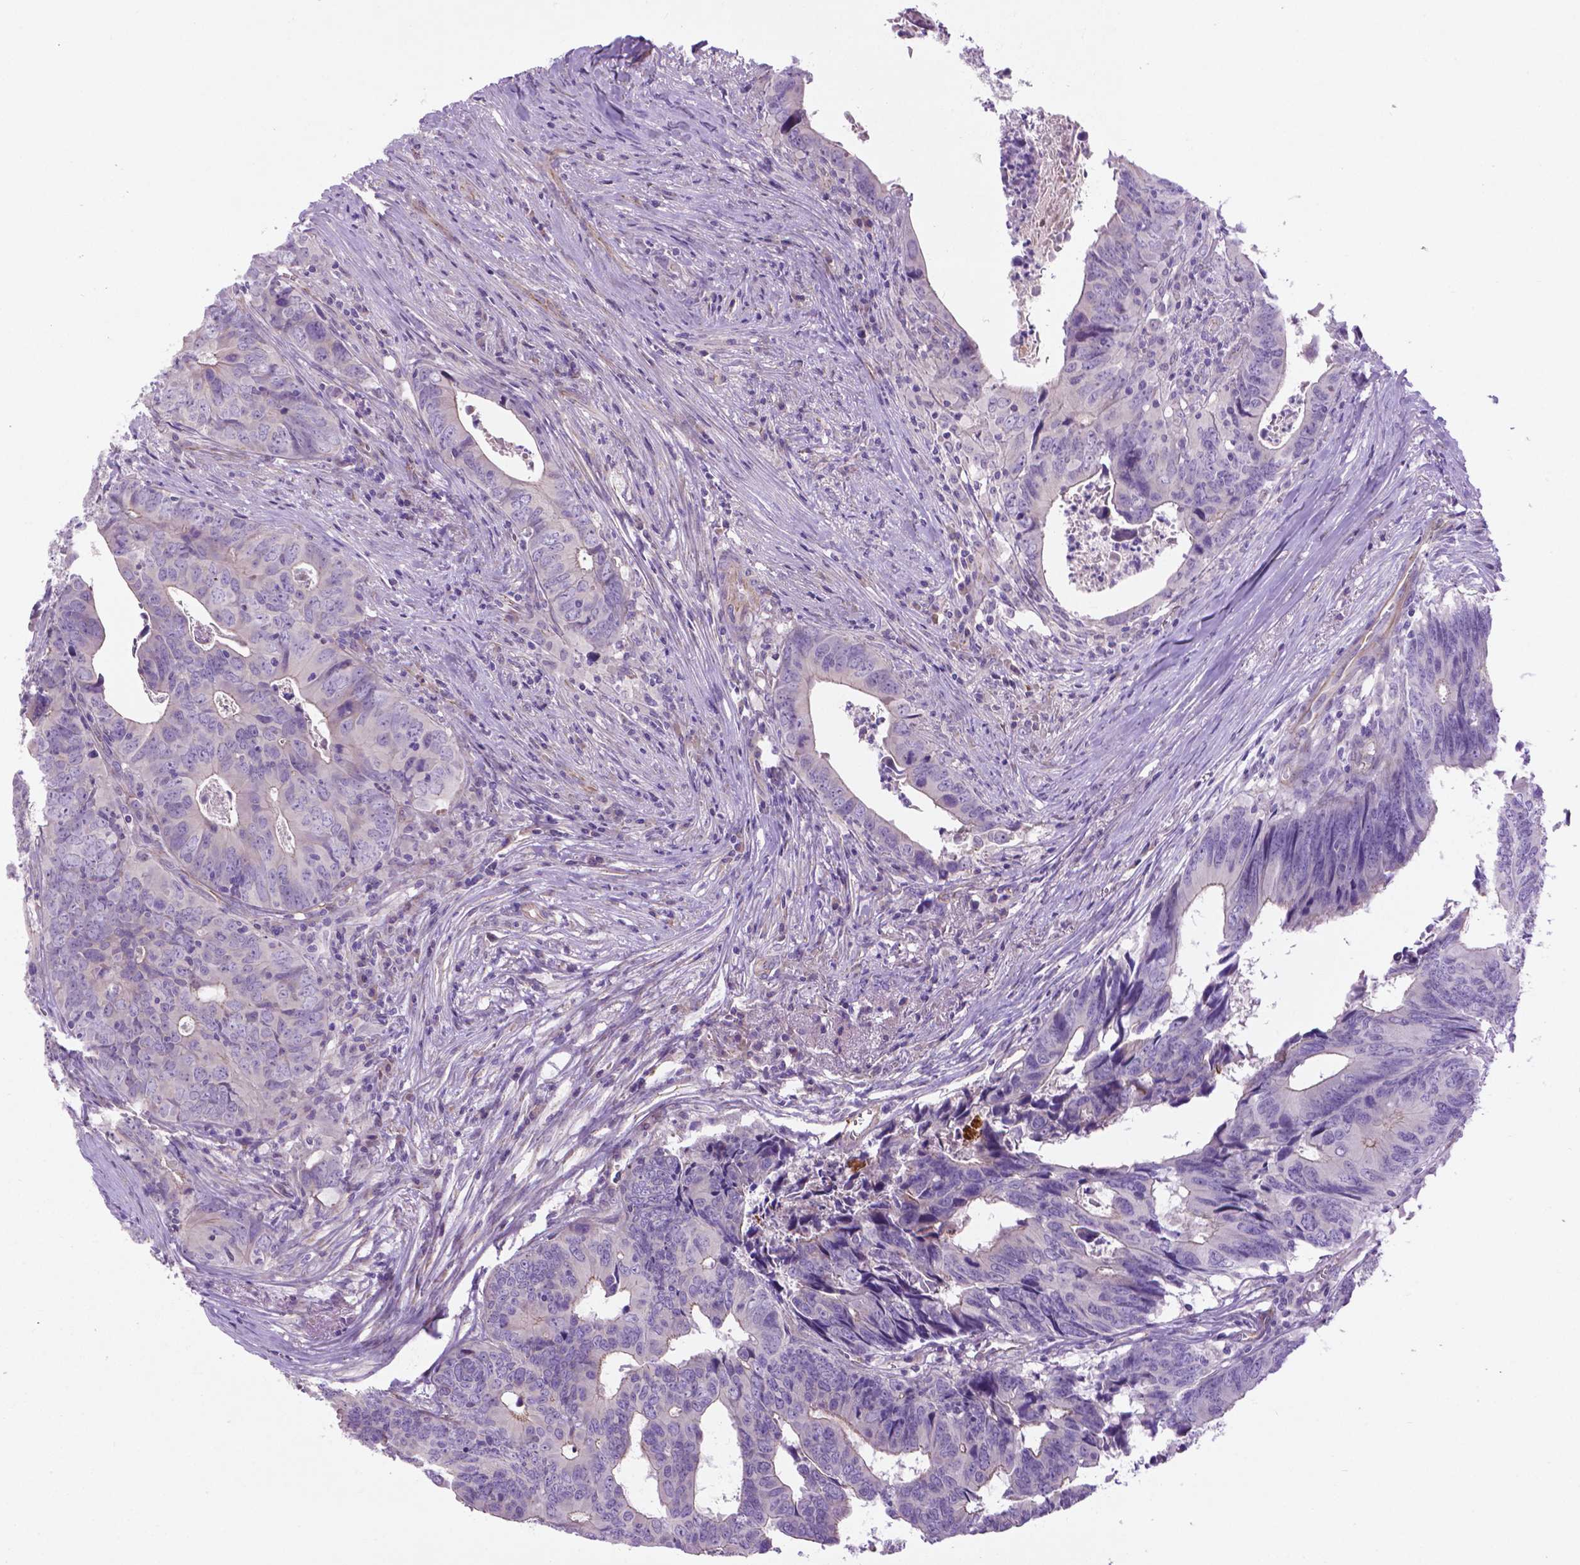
{"staining": {"intensity": "negative", "quantity": "none", "location": "none"}, "tissue": "colorectal cancer", "cell_type": "Tumor cells", "image_type": "cancer", "snomed": [{"axis": "morphology", "description": "Adenocarcinoma, NOS"}, {"axis": "topography", "description": "Colon"}], "caption": "Immunohistochemical staining of colorectal adenocarcinoma reveals no significant staining in tumor cells.", "gene": "CCER2", "patient": {"sex": "female", "age": 82}}